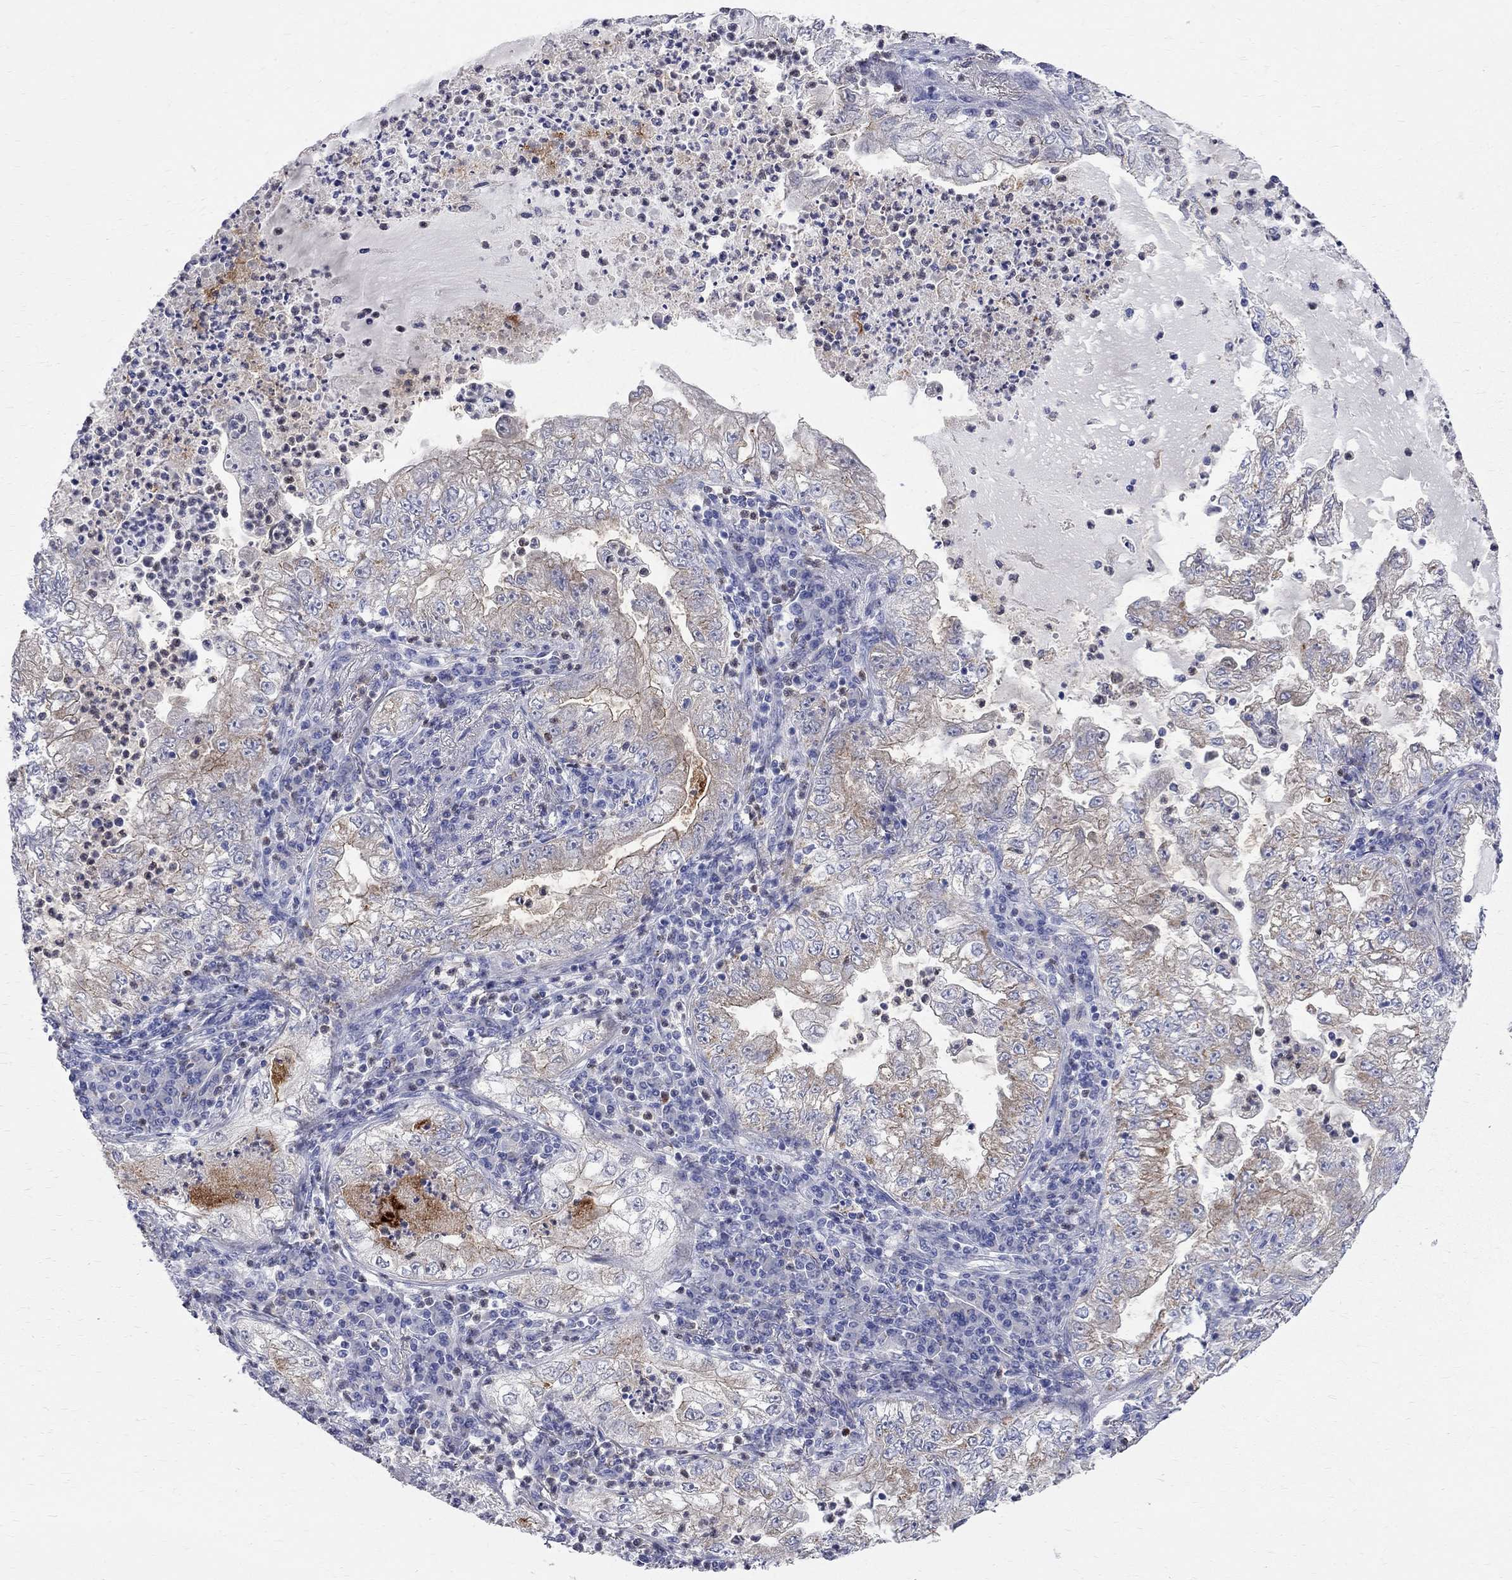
{"staining": {"intensity": "moderate", "quantity": "<25%", "location": "cytoplasmic/membranous"}, "tissue": "lung cancer", "cell_type": "Tumor cells", "image_type": "cancer", "snomed": [{"axis": "morphology", "description": "Adenocarcinoma, NOS"}, {"axis": "topography", "description": "Lung"}], "caption": "Immunohistochemistry (IHC) (DAB) staining of human lung cancer displays moderate cytoplasmic/membranous protein staining in approximately <25% of tumor cells. (brown staining indicates protein expression, while blue staining denotes nuclei).", "gene": "ACSL1", "patient": {"sex": "female", "age": 73}}